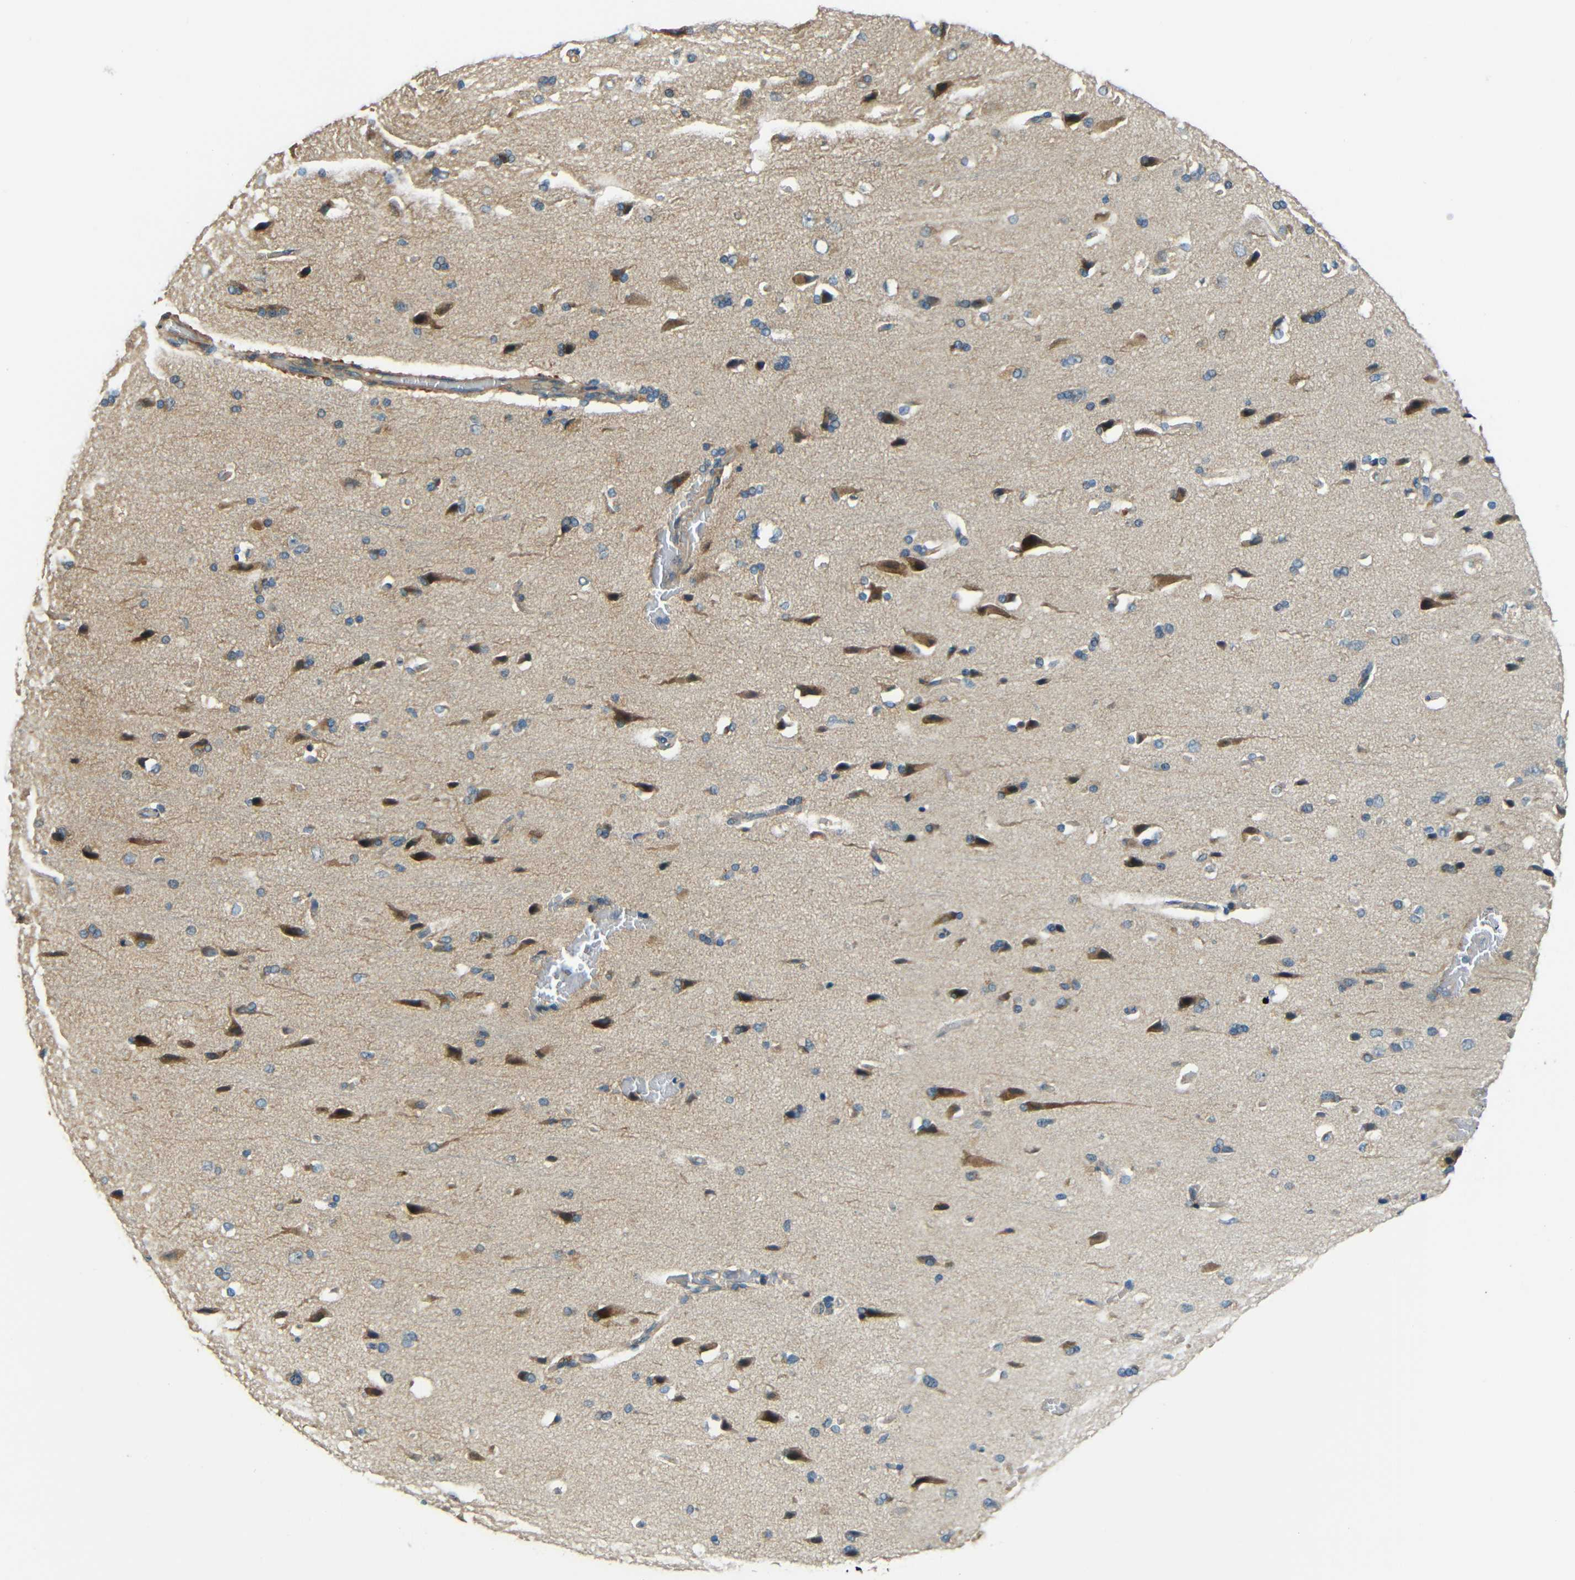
{"staining": {"intensity": "weak", "quantity": ">75%", "location": "cytoplasmic/membranous"}, "tissue": "cerebral cortex", "cell_type": "Endothelial cells", "image_type": "normal", "snomed": [{"axis": "morphology", "description": "Normal tissue, NOS"}, {"axis": "topography", "description": "Cerebral cortex"}], "caption": "Brown immunohistochemical staining in unremarkable cerebral cortex shows weak cytoplasmic/membranous staining in approximately >75% of endothelial cells. (brown staining indicates protein expression, while blue staining denotes nuclei).", "gene": "FNDC3A", "patient": {"sex": "male", "age": 62}}